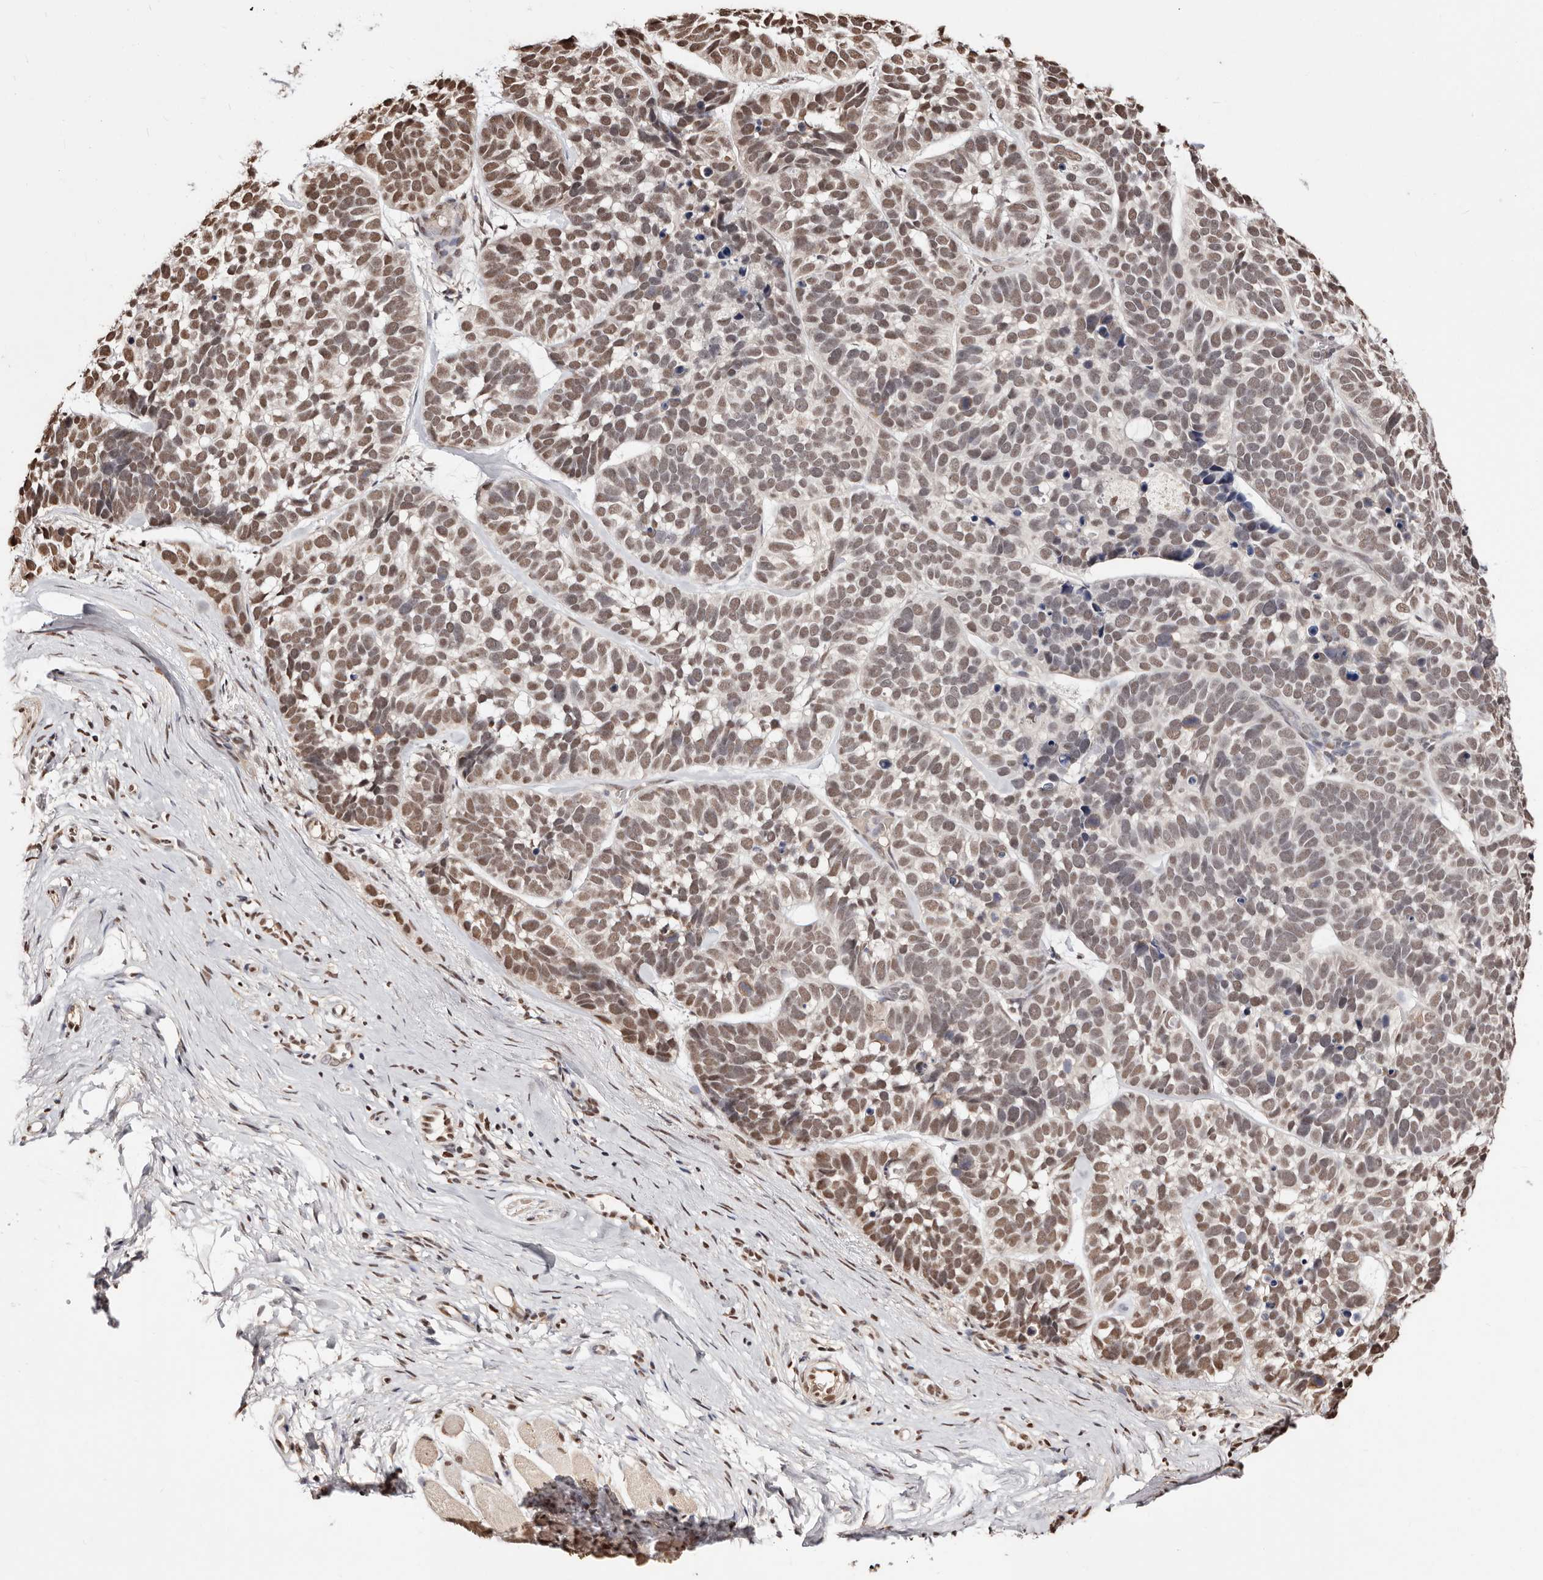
{"staining": {"intensity": "moderate", "quantity": ">75%", "location": "nuclear"}, "tissue": "skin cancer", "cell_type": "Tumor cells", "image_type": "cancer", "snomed": [{"axis": "morphology", "description": "Basal cell carcinoma"}, {"axis": "topography", "description": "Skin"}], "caption": "Immunohistochemical staining of skin cancer displays moderate nuclear protein positivity in about >75% of tumor cells. (Stains: DAB in brown, nuclei in blue, Microscopy: brightfield microscopy at high magnification).", "gene": "BICRAL", "patient": {"sex": "male", "age": 62}}